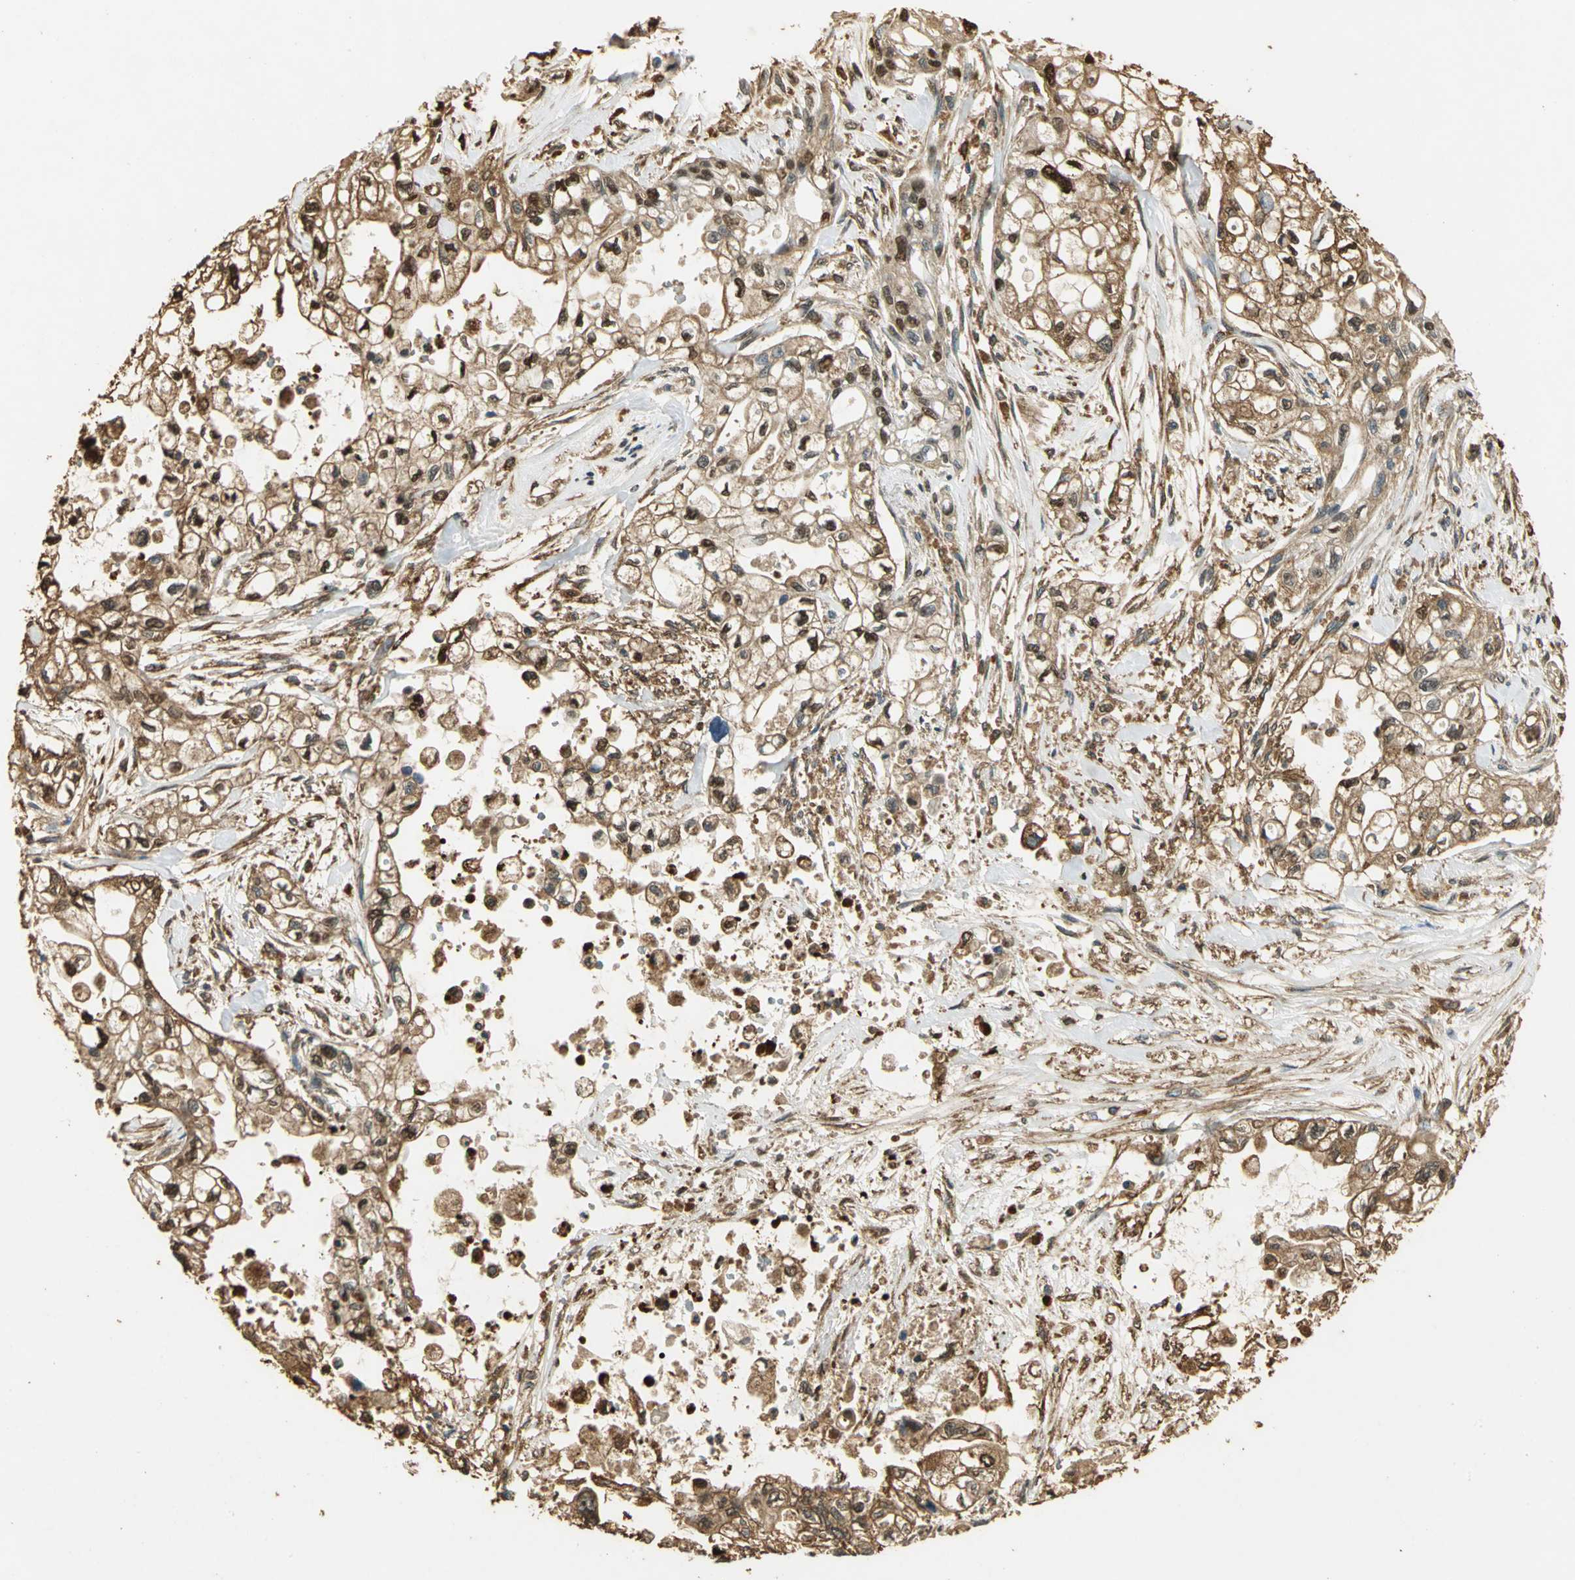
{"staining": {"intensity": "strong", "quantity": ">75%", "location": "cytoplasmic/membranous"}, "tissue": "pancreatic cancer", "cell_type": "Tumor cells", "image_type": "cancer", "snomed": [{"axis": "morphology", "description": "Normal tissue, NOS"}, {"axis": "topography", "description": "Pancreas"}], "caption": "This is an image of immunohistochemistry (IHC) staining of pancreatic cancer, which shows strong staining in the cytoplasmic/membranous of tumor cells.", "gene": "GAPDH", "patient": {"sex": "male", "age": 42}}